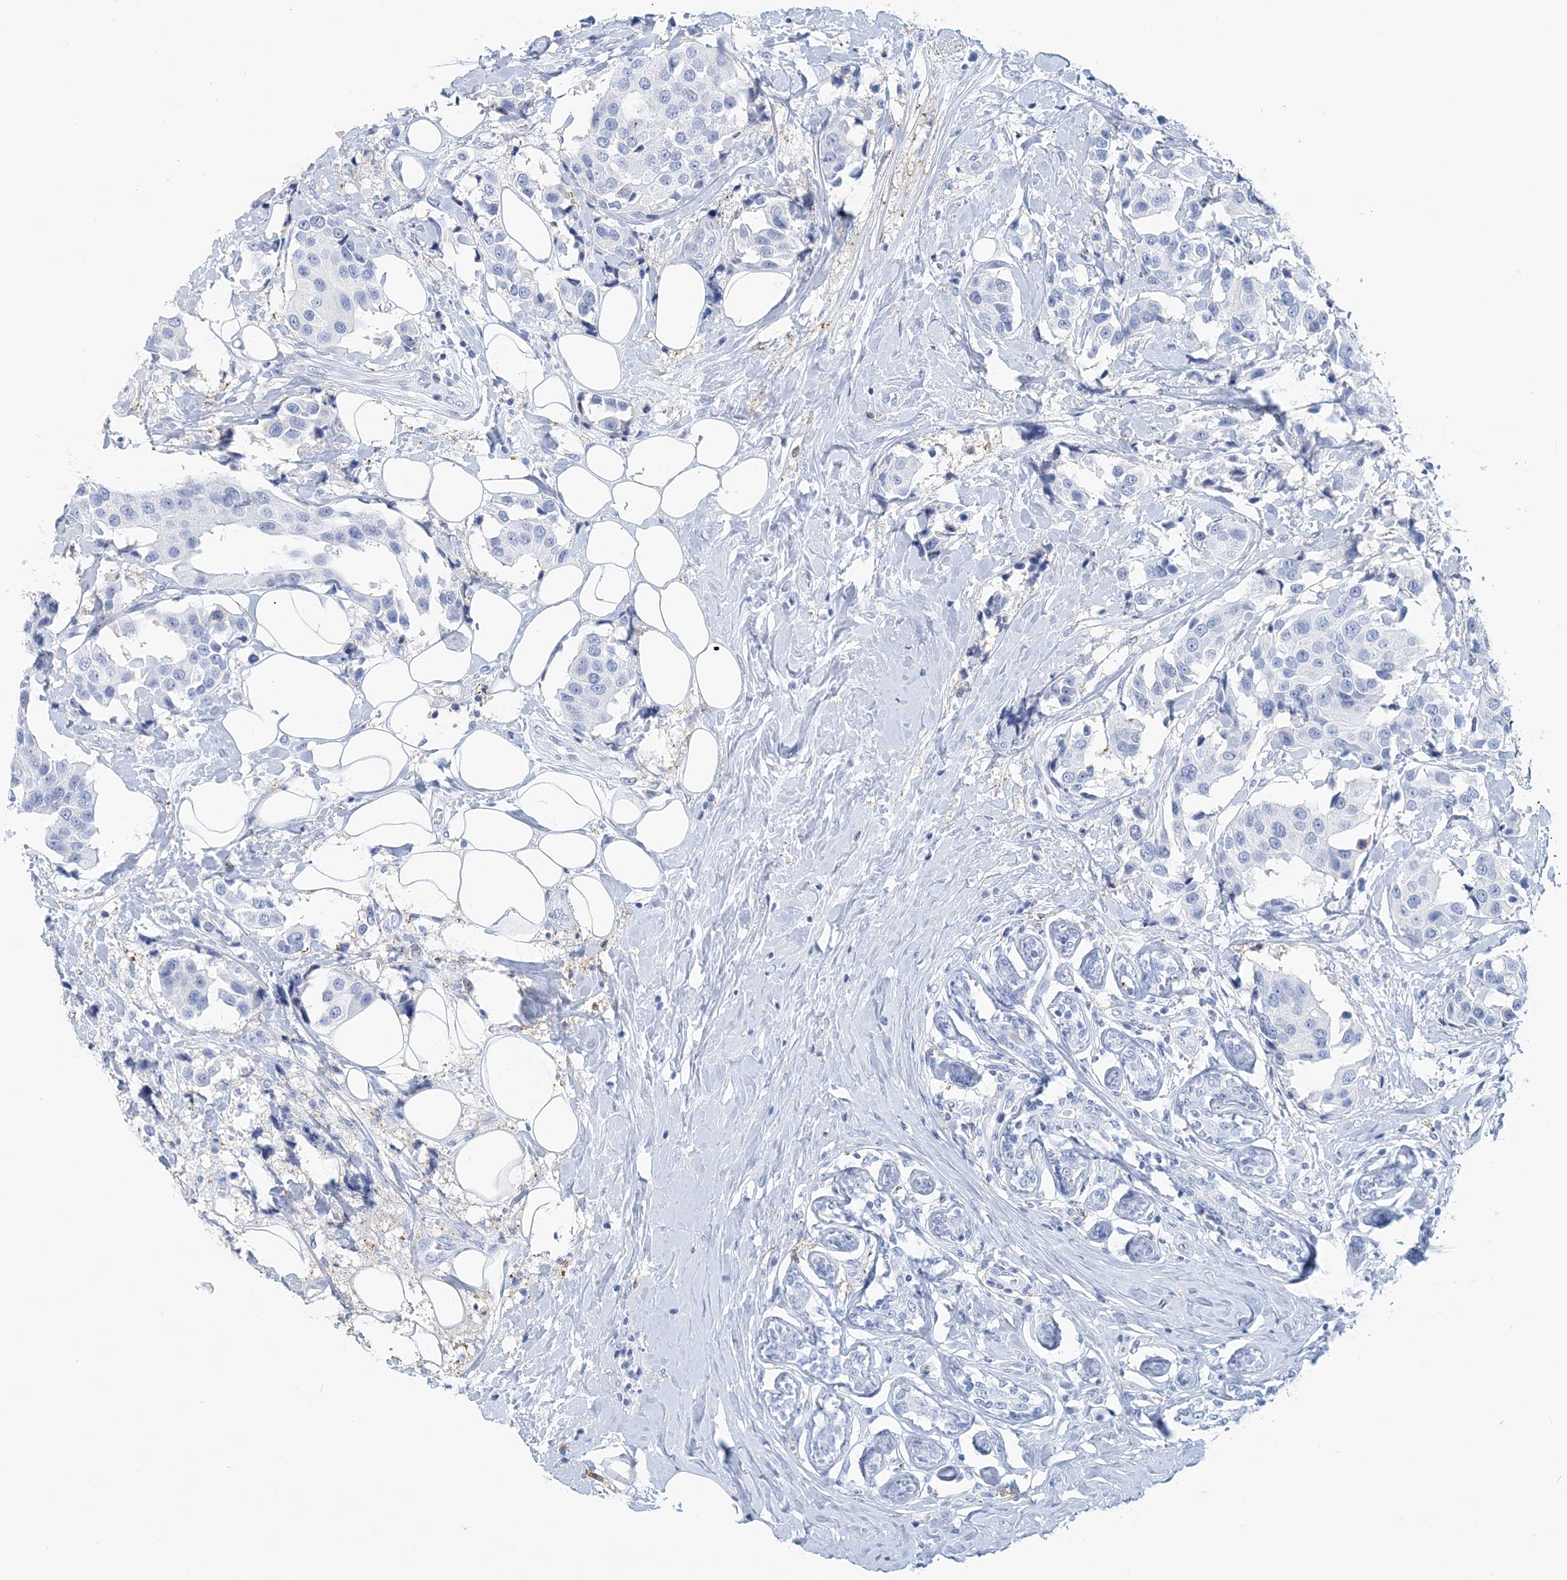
{"staining": {"intensity": "negative", "quantity": "none", "location": "none"}, "tissue": "breast cancer", "cell_type": "Tumor cells", "image_type": "cancer", "snomed": [{"axis": "morphology", "description": "Normal tissue, NOS"}, {"axis": "morphology", "description": "Duct carcinoma"}, {"axis": "topography", "description": "Breast"}], "caption": "Human breast cancer (invasive ductal carcinoma) stained for a protein using immunohistochemistry reveals no positivity in tumor cells.", "gene": "NKX6-1", "patient": {"sex": "female", "age": 39}}